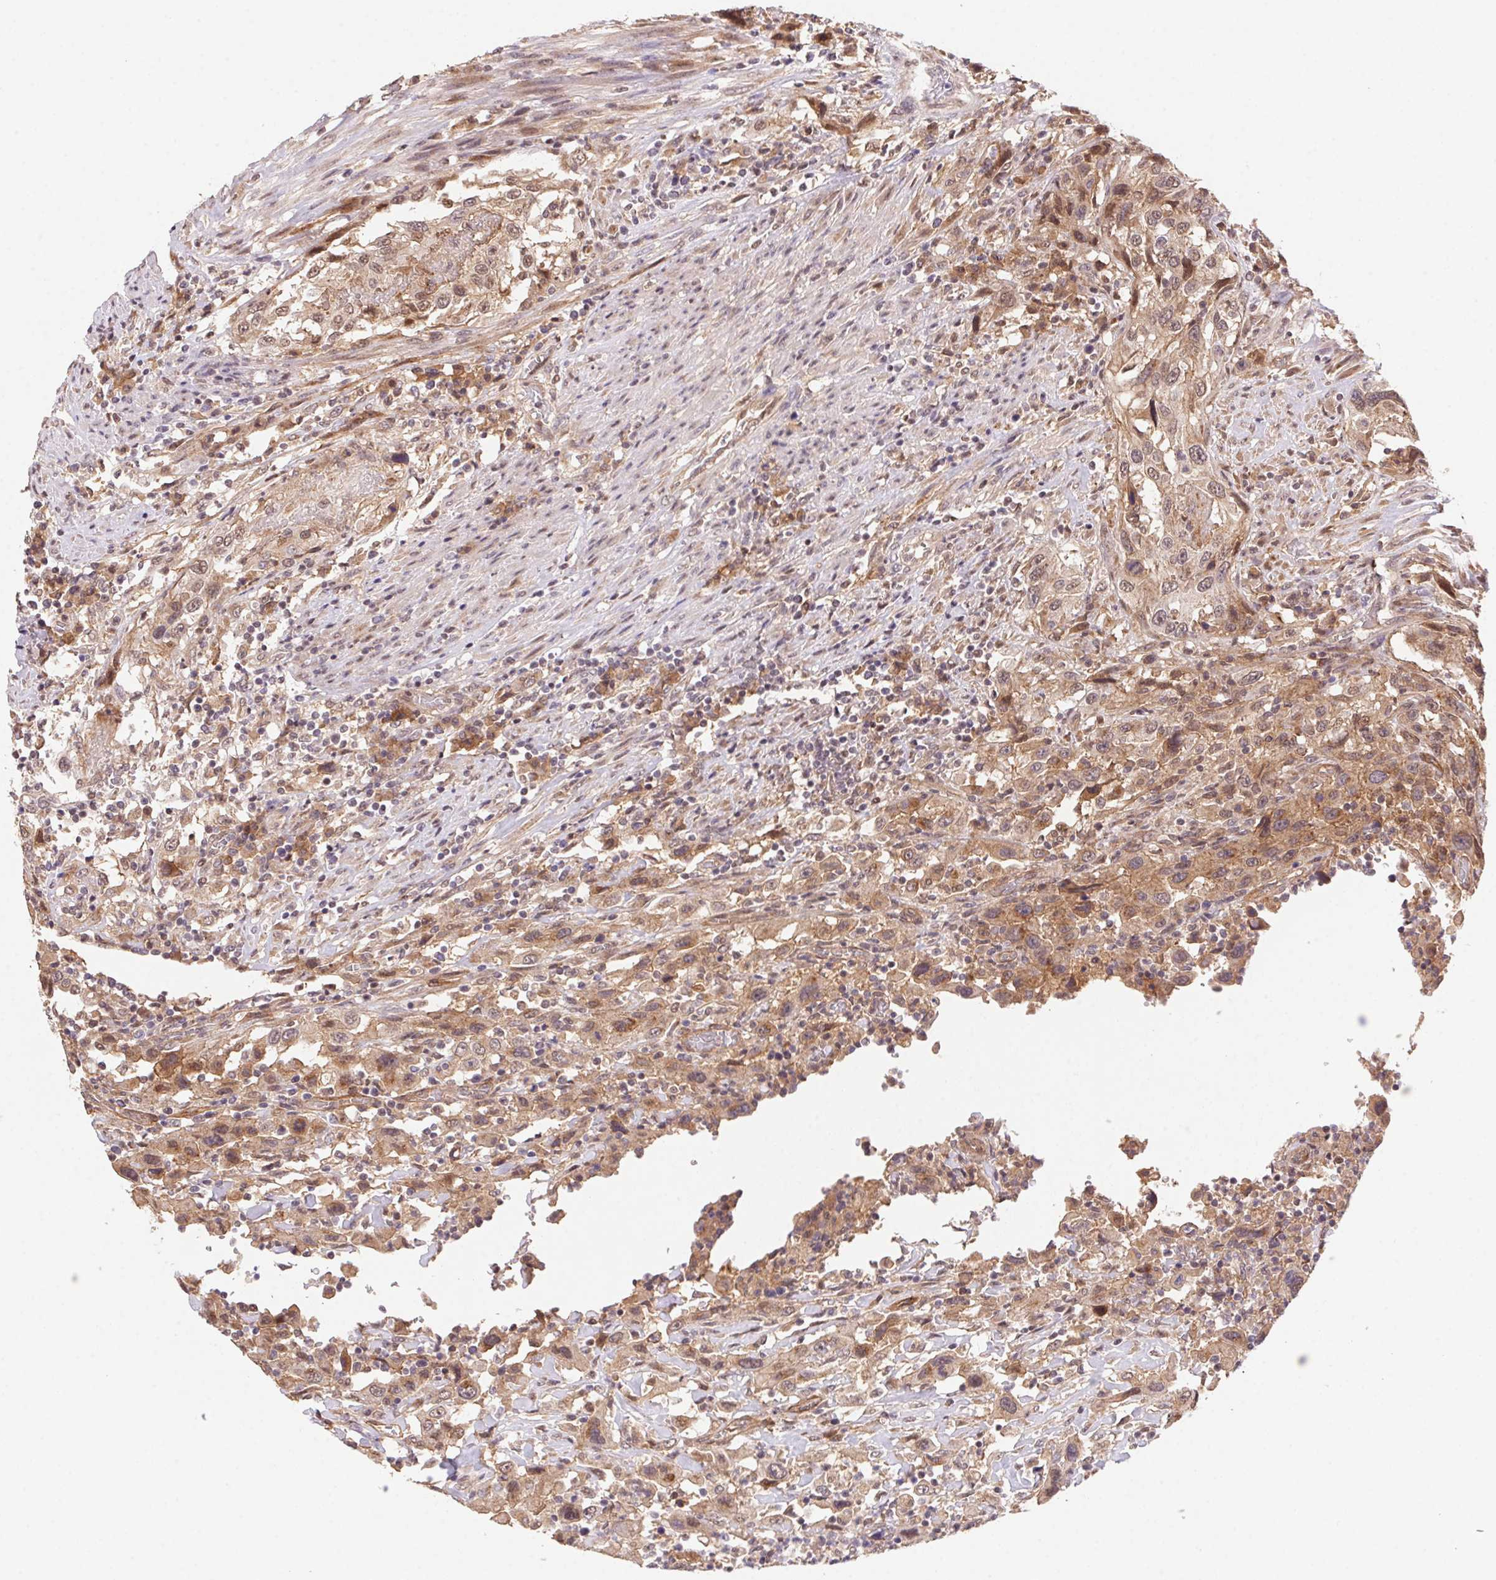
{"staining": {"intensity": "weak", "quantity": ">75%", "location": "cytoplasmic/membranous,nuclear"}, "tissue": "urothelial cancer", "cell_type": "Tumor cells", "image_type": "cancer", "snomed": [{"axis": "morphology", "description": "Urothelial carcinoma, High grade"}, {"axis": "topography", "description": "Urinary bladder"}], "caption": "Immunohistochemistry photomicrograph of neoplastic tissue: human urothelial cancer stained using immunohistochemistry displays low levels of weak protein expression localized specifically in the cytoplasmic/membranous and nuclear of tumor cells, appearing as a cytoplasmic/membranous and nuclear brown color.", "gene": "SLC52A2", "patient": {"sex": "male", "age": 61}}